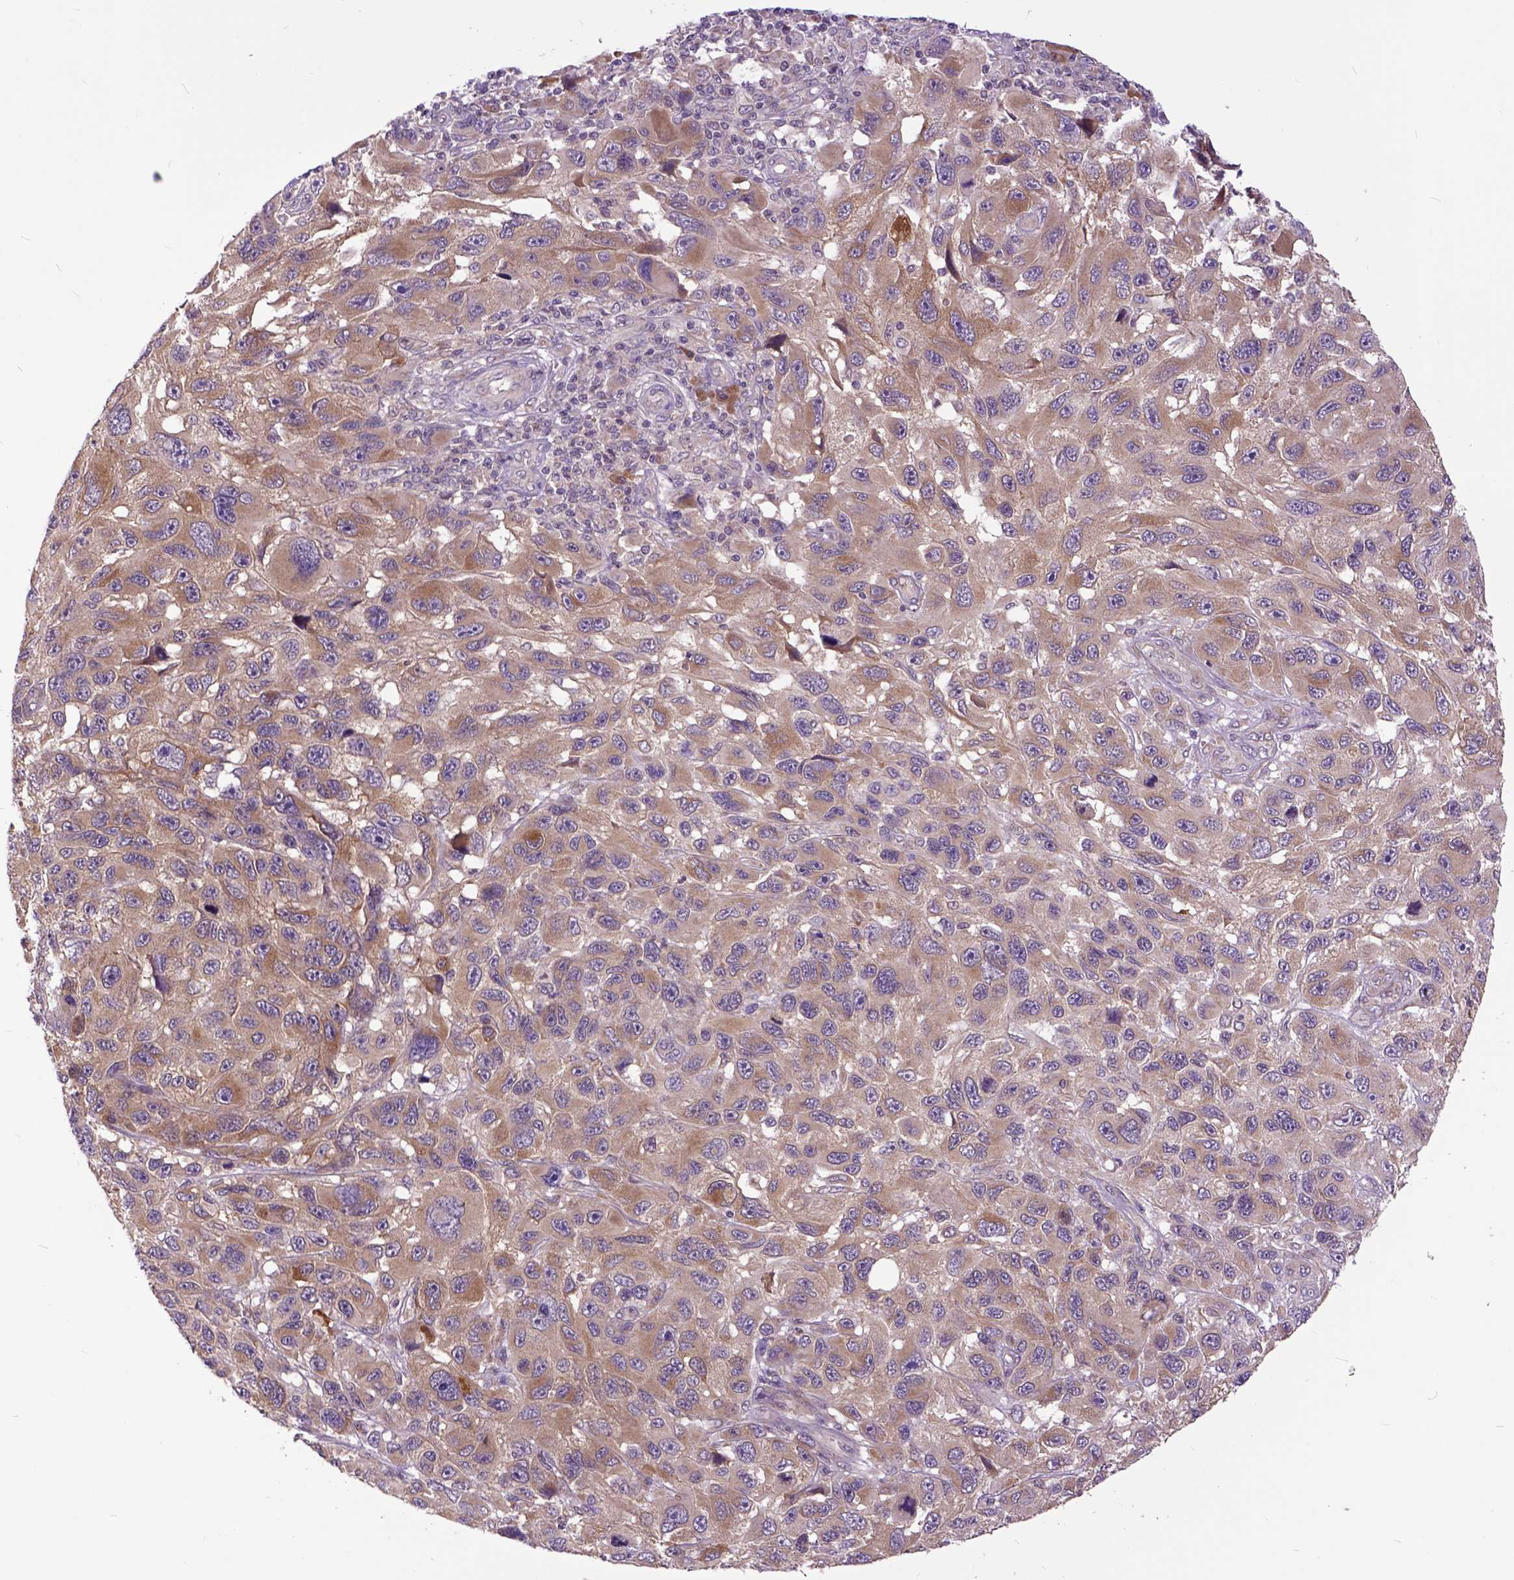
{"staining": {"intensity": "weak", "quantity": ">75%", "location": "cytoplasmic/membranous"}, "tissue": "melanoma", "cell_type": "Tumor cells", "image_type": "cancer", "snomed": [{"axis": "morphology", "description": "Malignant melanoma, NOS"}, {"axis": "topography", "description": "Skin"}], "caption": "A low amount of weak cytoplasmic/membranous positivity is seen in about >75% of tumor cells in malignant melanoma tissue. (DAB (3,3'-diaminobenzidine) IHC, brown staining for protein, blue staining for nuclei).", "gene": "ARL1", "patient": {"sex": "male", "age": 53}}